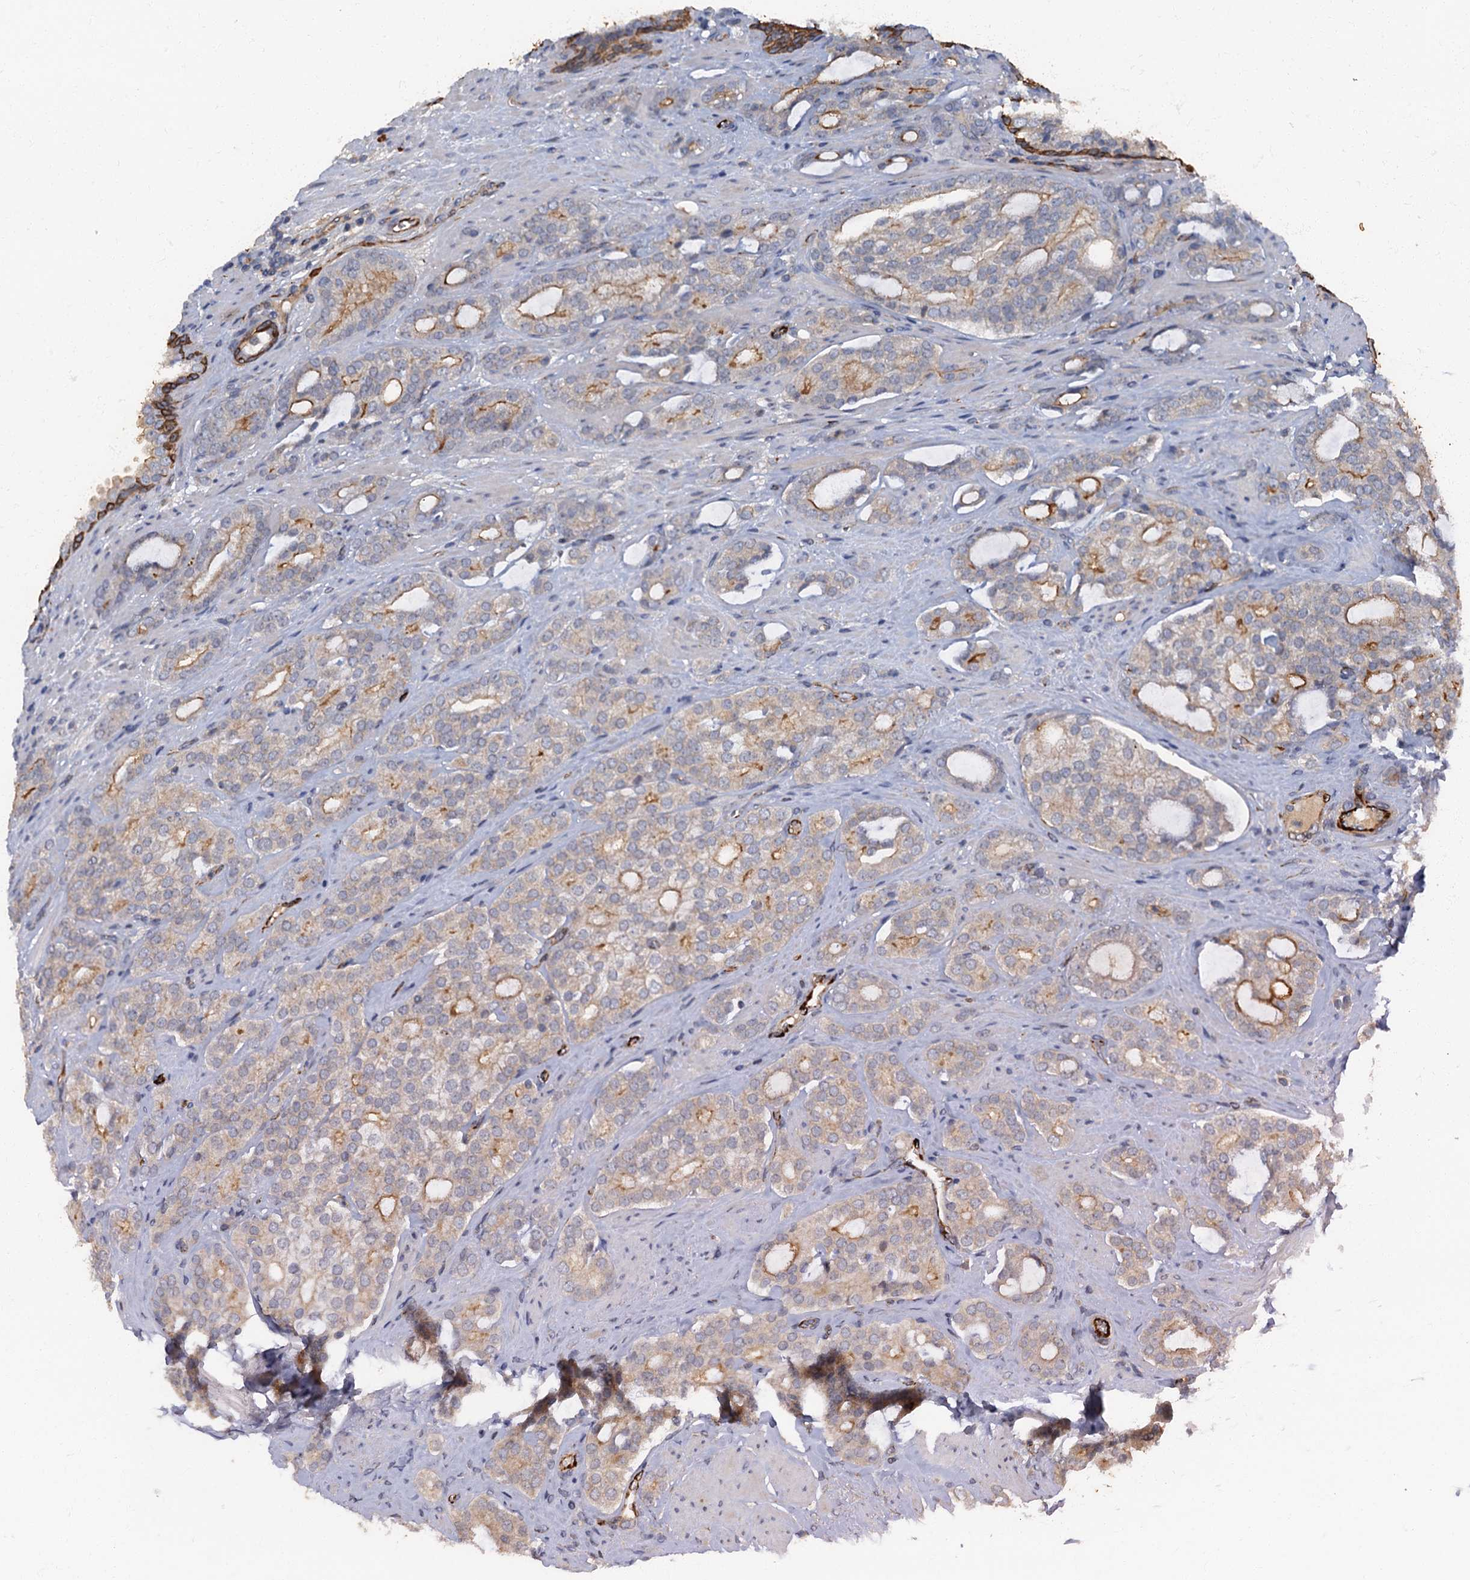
{"staining": {"intensity": "moderate", "quantity": "25%-75%", "location": "cytoplasmic/membranous"}, "tissue": "prostate cancer", "cell_type": "Tumor cells", "image_type": "cancer", "snomed": [{"axis": "morphology", "description": "Adenocarcinoma, High grade"}, {"axis": "topography", "description": "Prostate"}], "caption": "IHC of prostate adenocarcinoma (high-grade) displays medium levels of moderate cytoplasmic/membranous expression in approximately 25%-75% of tumor cells.", "gene": "ARL11", "patient": {"sex": "male", "age": 63}}